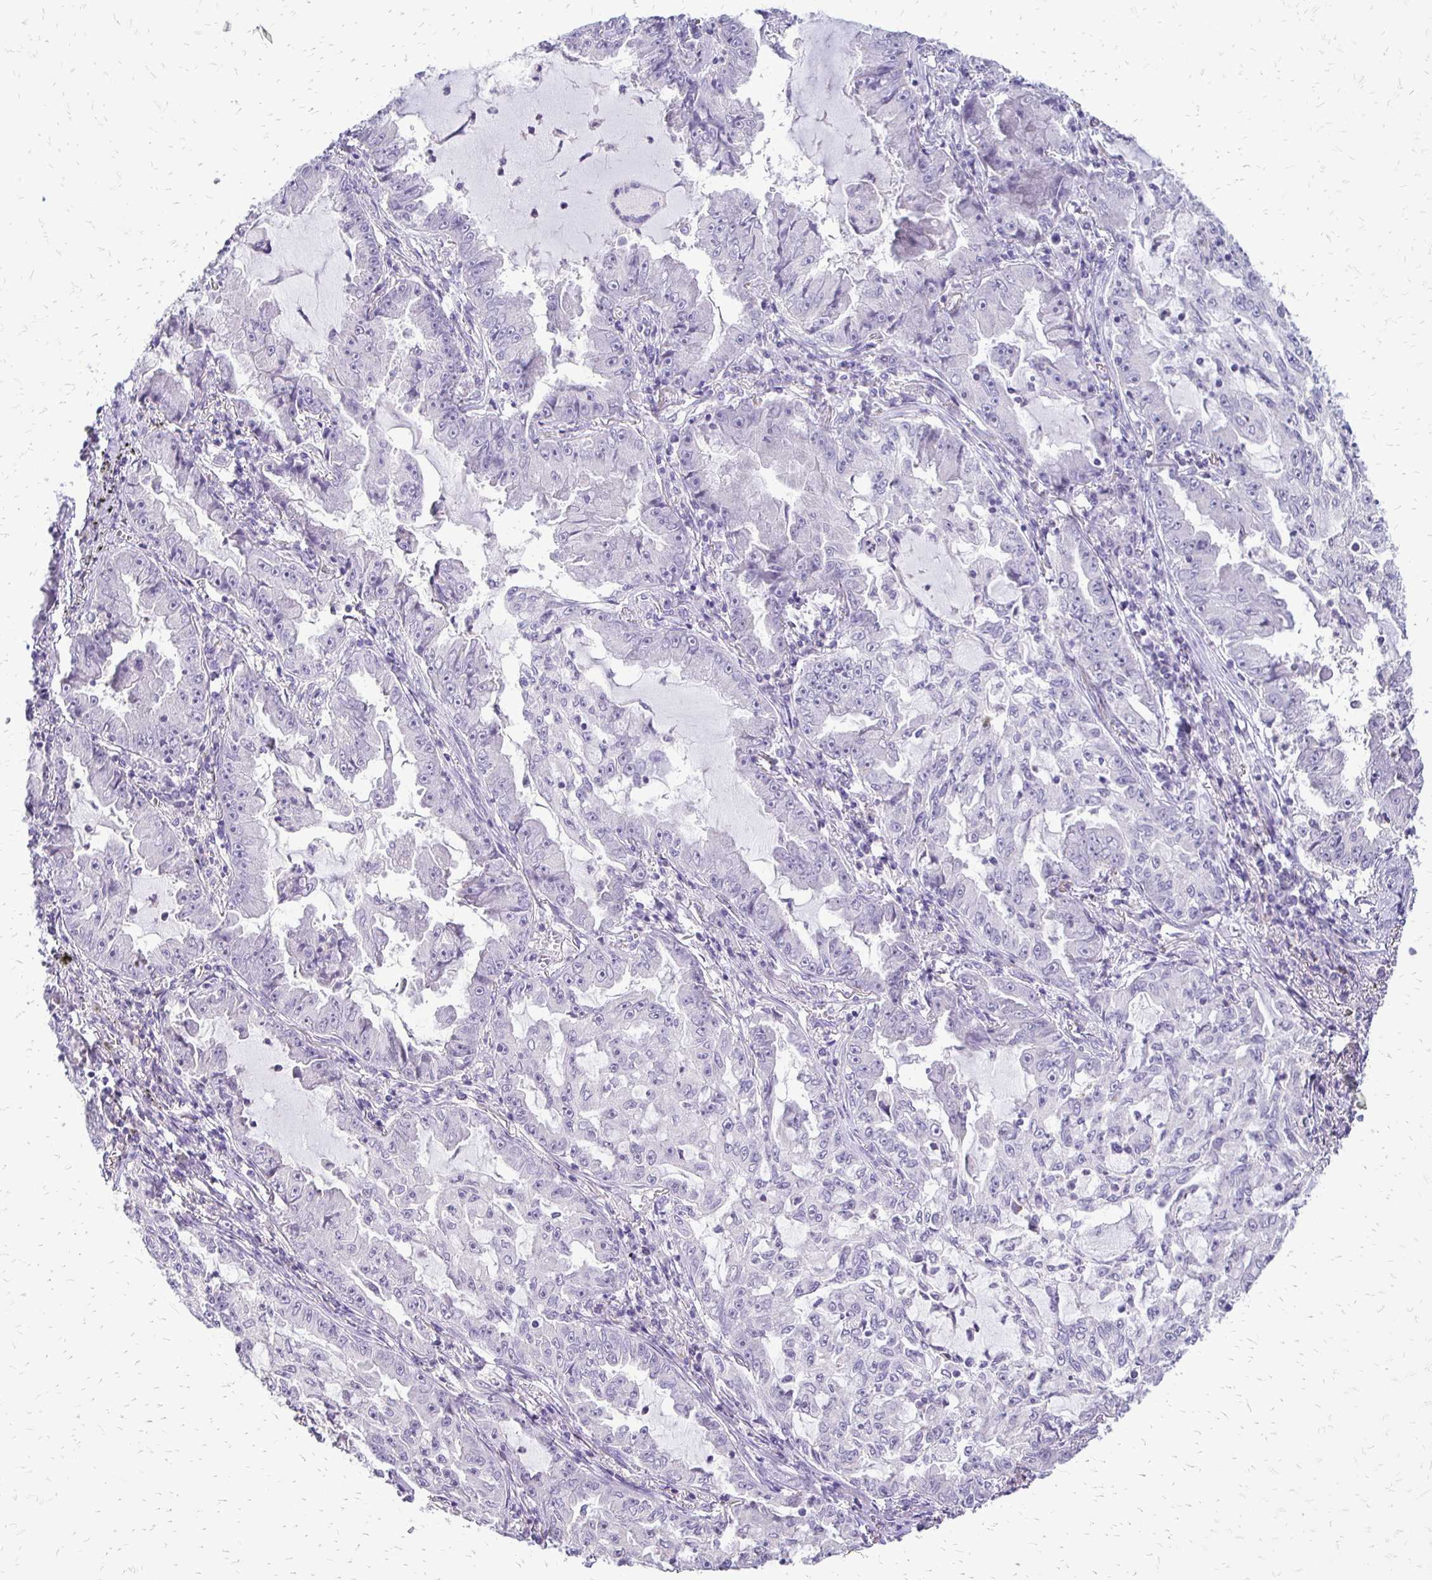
{"staining": {"intensity": "negative", "quantity": "none", "location": "none"}, "tissue": "lung cancer", "cell_type": "Tumor cells", "image_type": "cancer", "snomed": [{"axis": "morphology", "description": "Adenocarcinoma, NOS"}, {"axis": "topography", "description": "Lung"}], "caption": "Lung cancer (adenocarcinoma) was stained to show a protein in brown. There is no significant positivity in tumor cells.", "gene": "ALPG", "patient": {"sex": "female", "age": 52}}